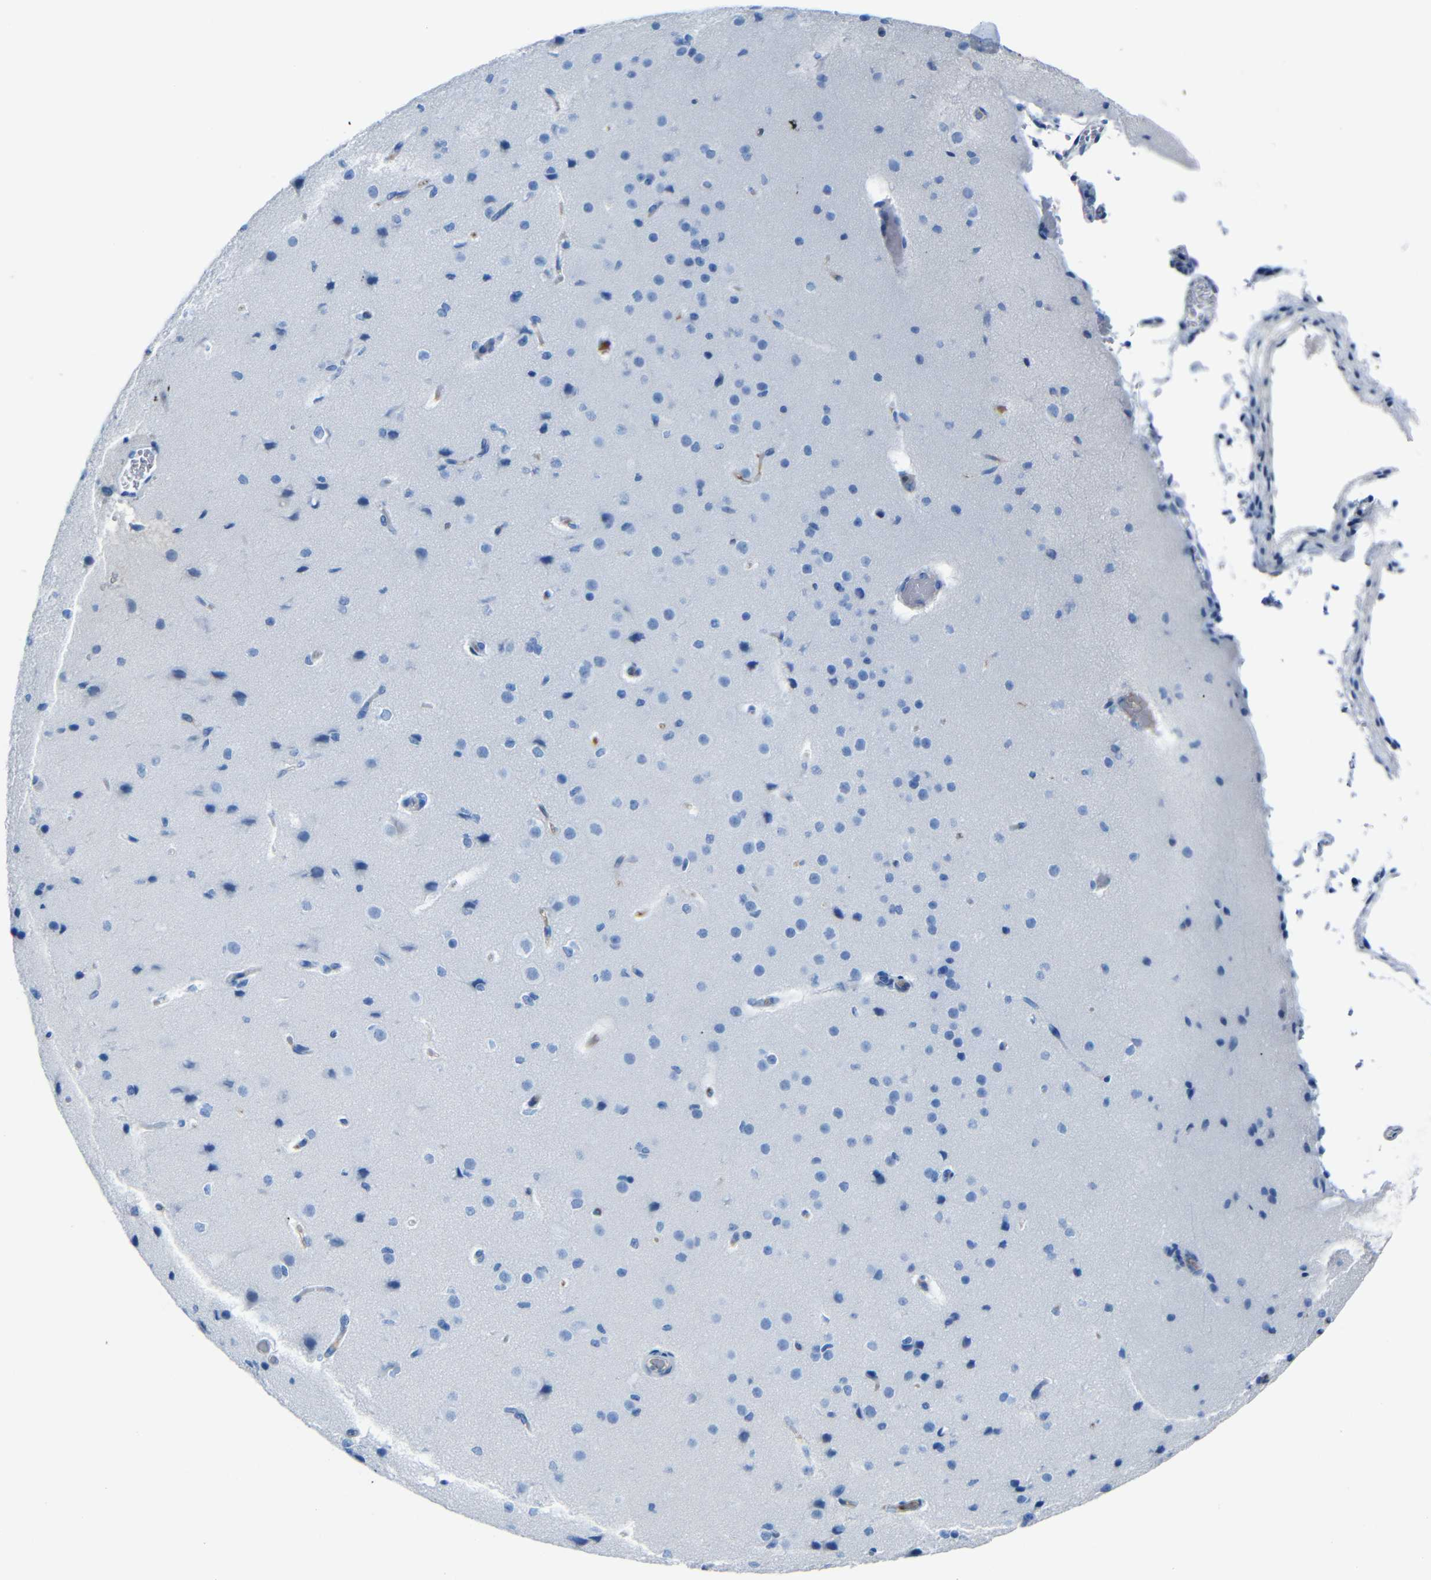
{"staining": {"intensity": "negative", "quantity": "none", "location": "none"}, "tissue": "cerebral cortex", "cell_type": "Endothelial cells", "image_type": "normal", "snomed": [{"axis": "morphology", "description": "Normal tissue, NOS"}, {"axis": "morphology", "description": "Developmental malformation"}, {"axis": "topography", "description": "Cerebral cortex"}], "caption": "Protein analysis of benign cerebral cortex exhibits no significant staining in endothelial cells. Brightfield microscopy of immunohistochemistry stained with DAB (brown) and hematoxylin (blue), captured at high magnification.", "gene": "SERPINA1", "patient": {"sex": "female", "age": 30}}